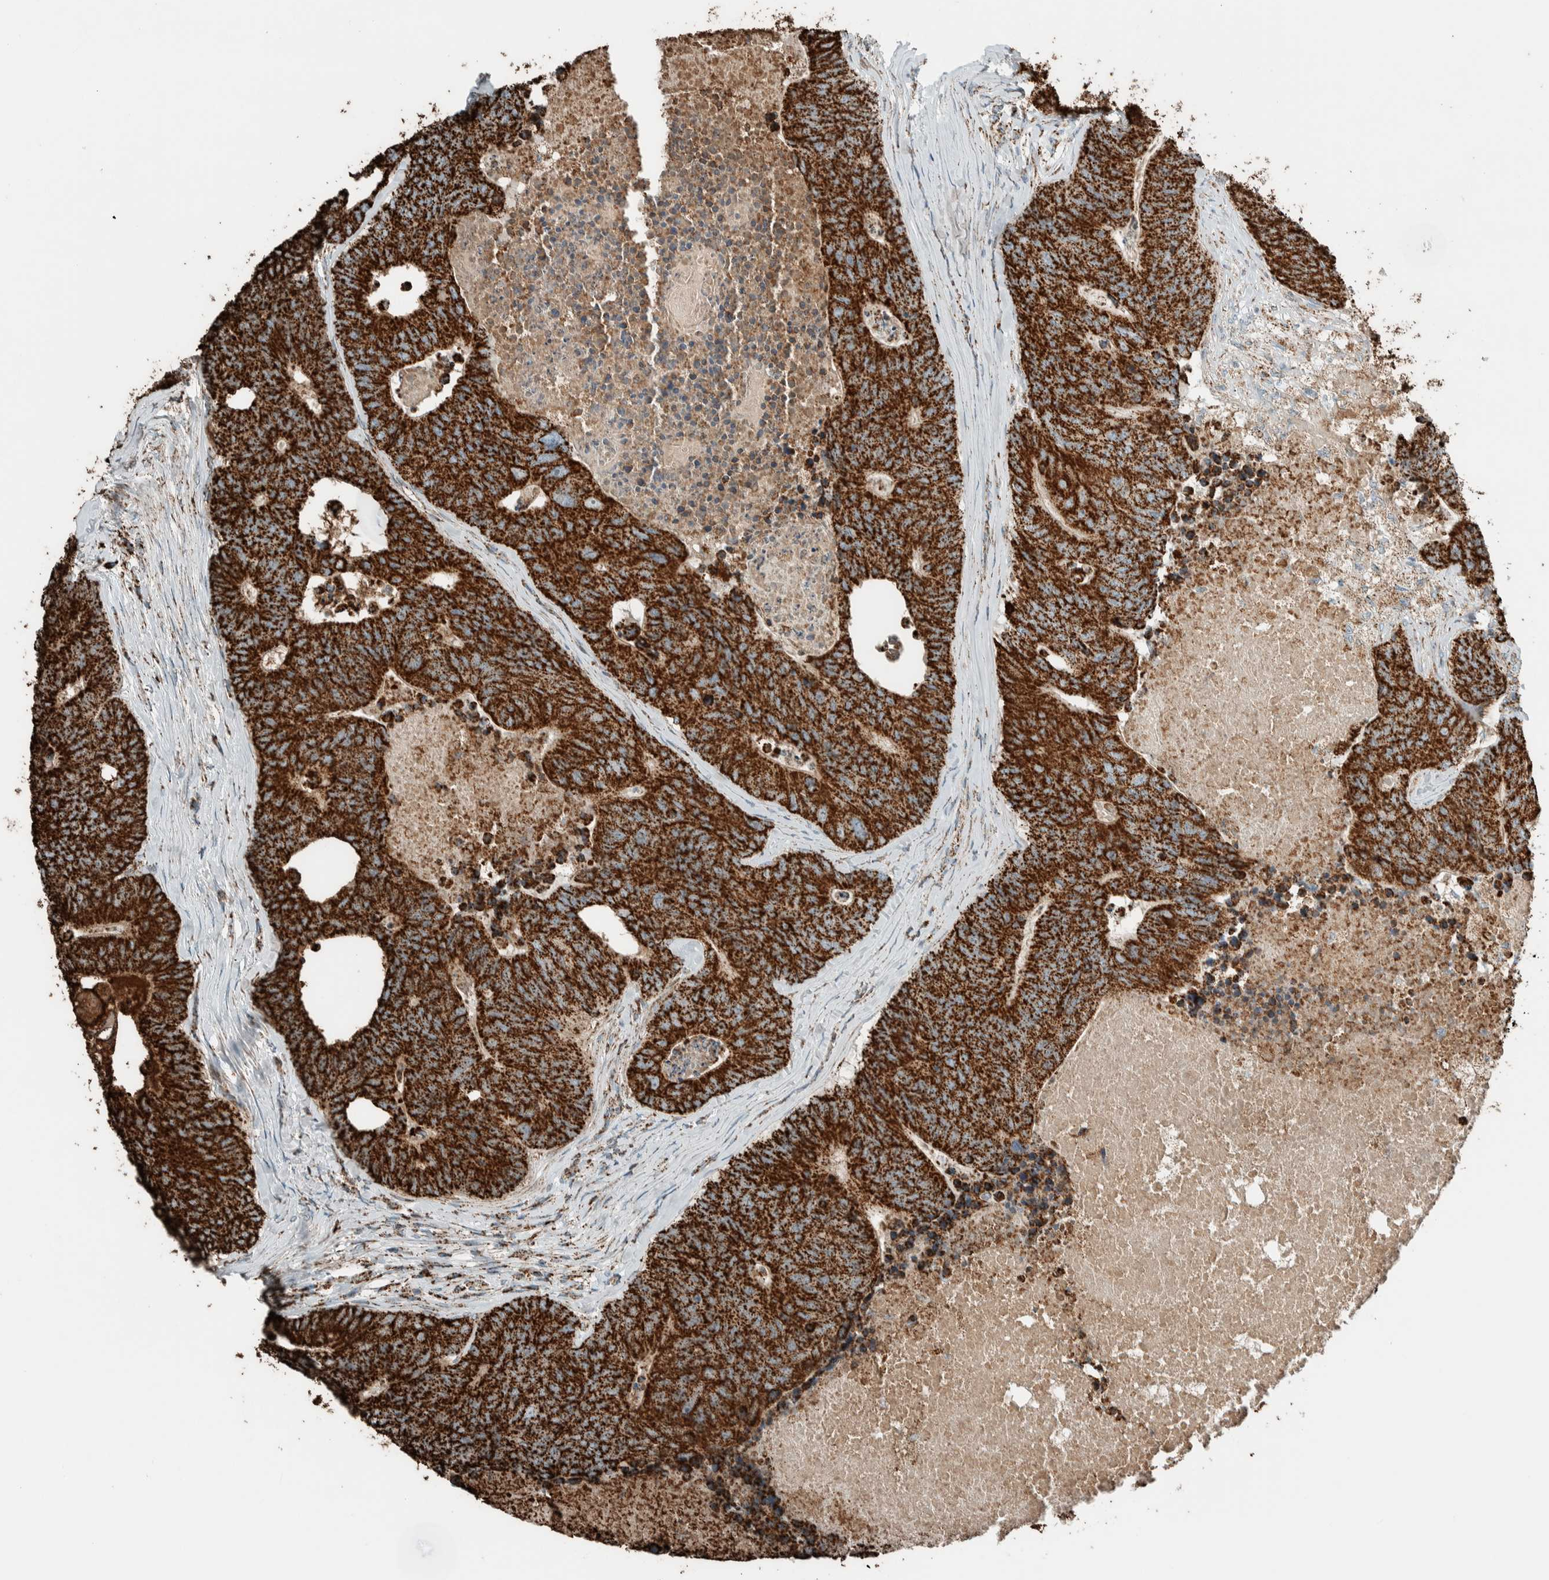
{"staining": {"intensity": "strong", "quantity": ">75%", "location": "cytoplasmic/membranous"}, "tissue": "colorectal cancer", "cell_type": "Tumor cells", "image_type": "cancer", "snomed": [{"axis": "morphology", "description": "Adenocarcinoma, NOS"}, {"axis": "topography", "description": "Colon"}], "caption": "This photomicrograph displays immunohistochemistry (IHC) staining of colorectal cancer (adenocarcinoma), with high strong cytoplasmic/membranous expression in about >75% of tumor cells.", "gene": "ZNF454", "patient": {"sex": "female", "age": 67}}